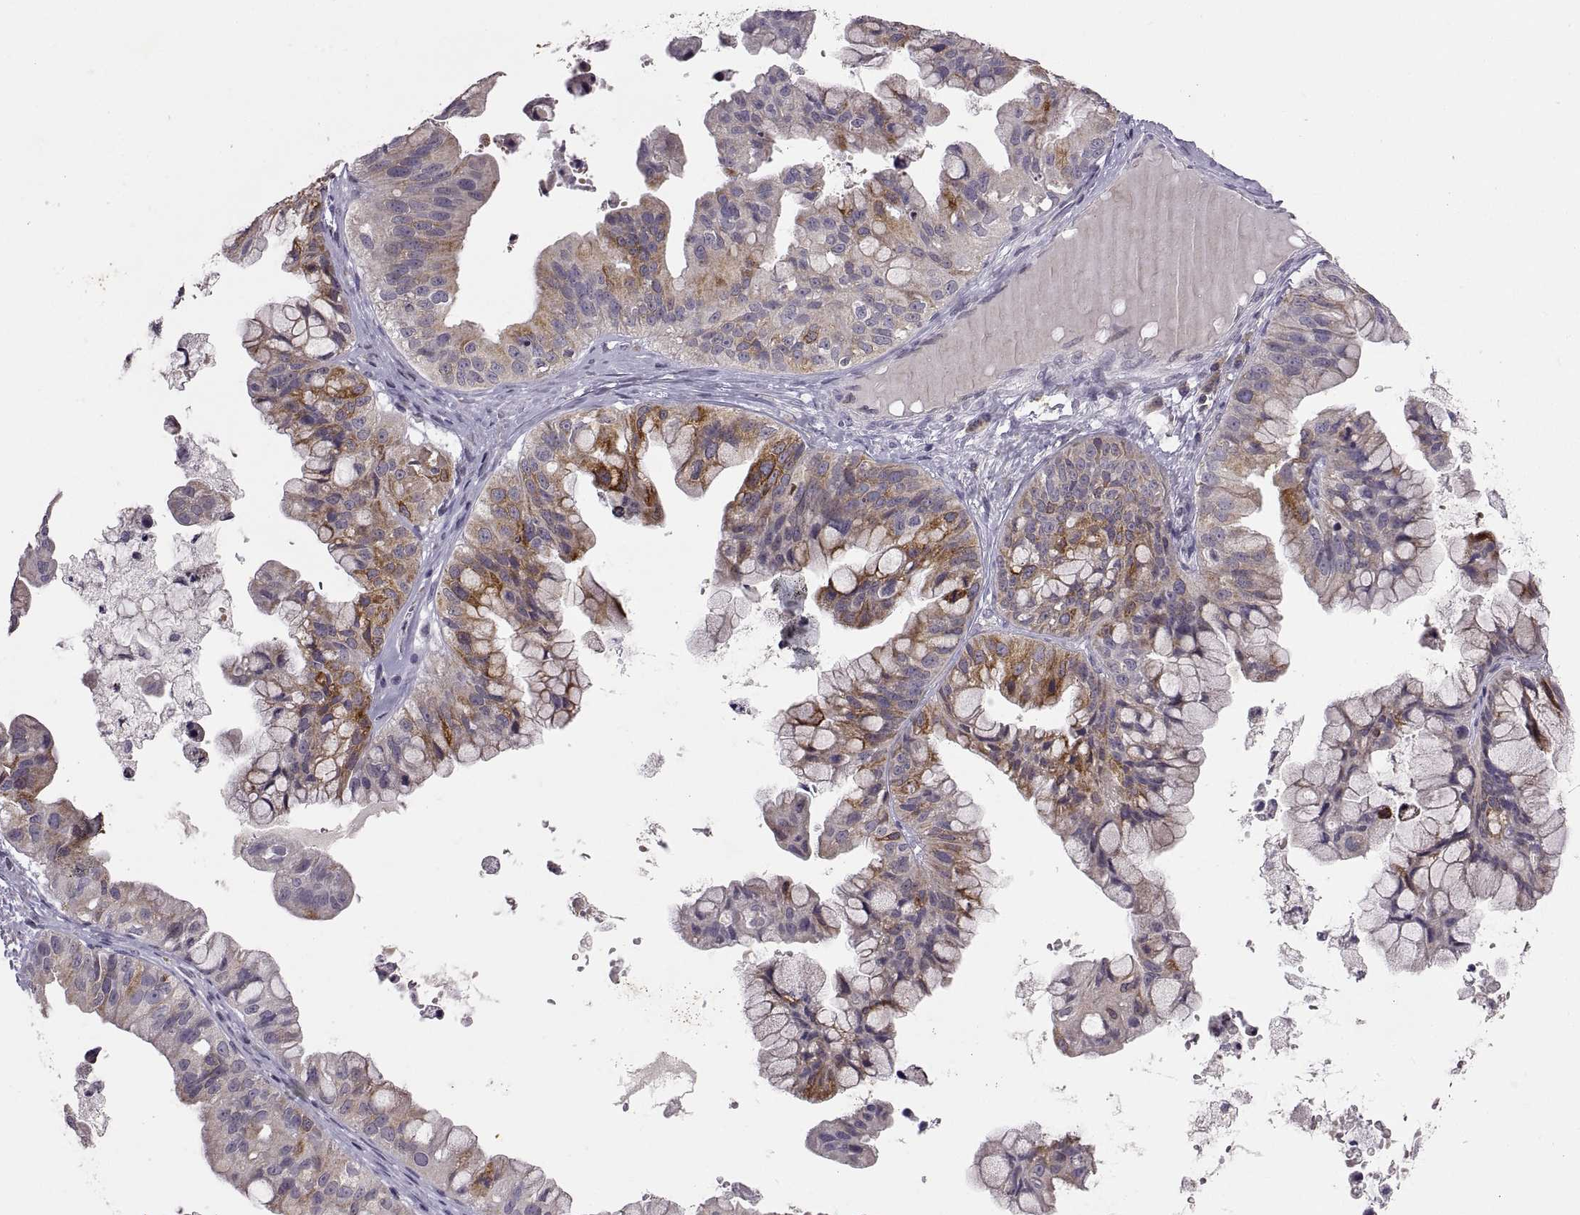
{"staining": {"intensity": "strong", "quantity": "<25%", "location": "cytoplasmic/membranous"}, "tissue": "ovarian cancer", "cell_type": "Tumor cells", "image_type": "cancer", "snomed": [{"axis": "morphology", "description": "Cystadenocarcinoma, mucinous, NOS"}, {"axis": "topography", "description": "Ovary"}], "caption": "Ovarian cancer stained with a brown dye reveals strong cytoplasmic/membranous positive positivity in approximately <25% of tumor cells.", "gene": "HMGCR", "patient": {"sex": "female", "age": 76}}